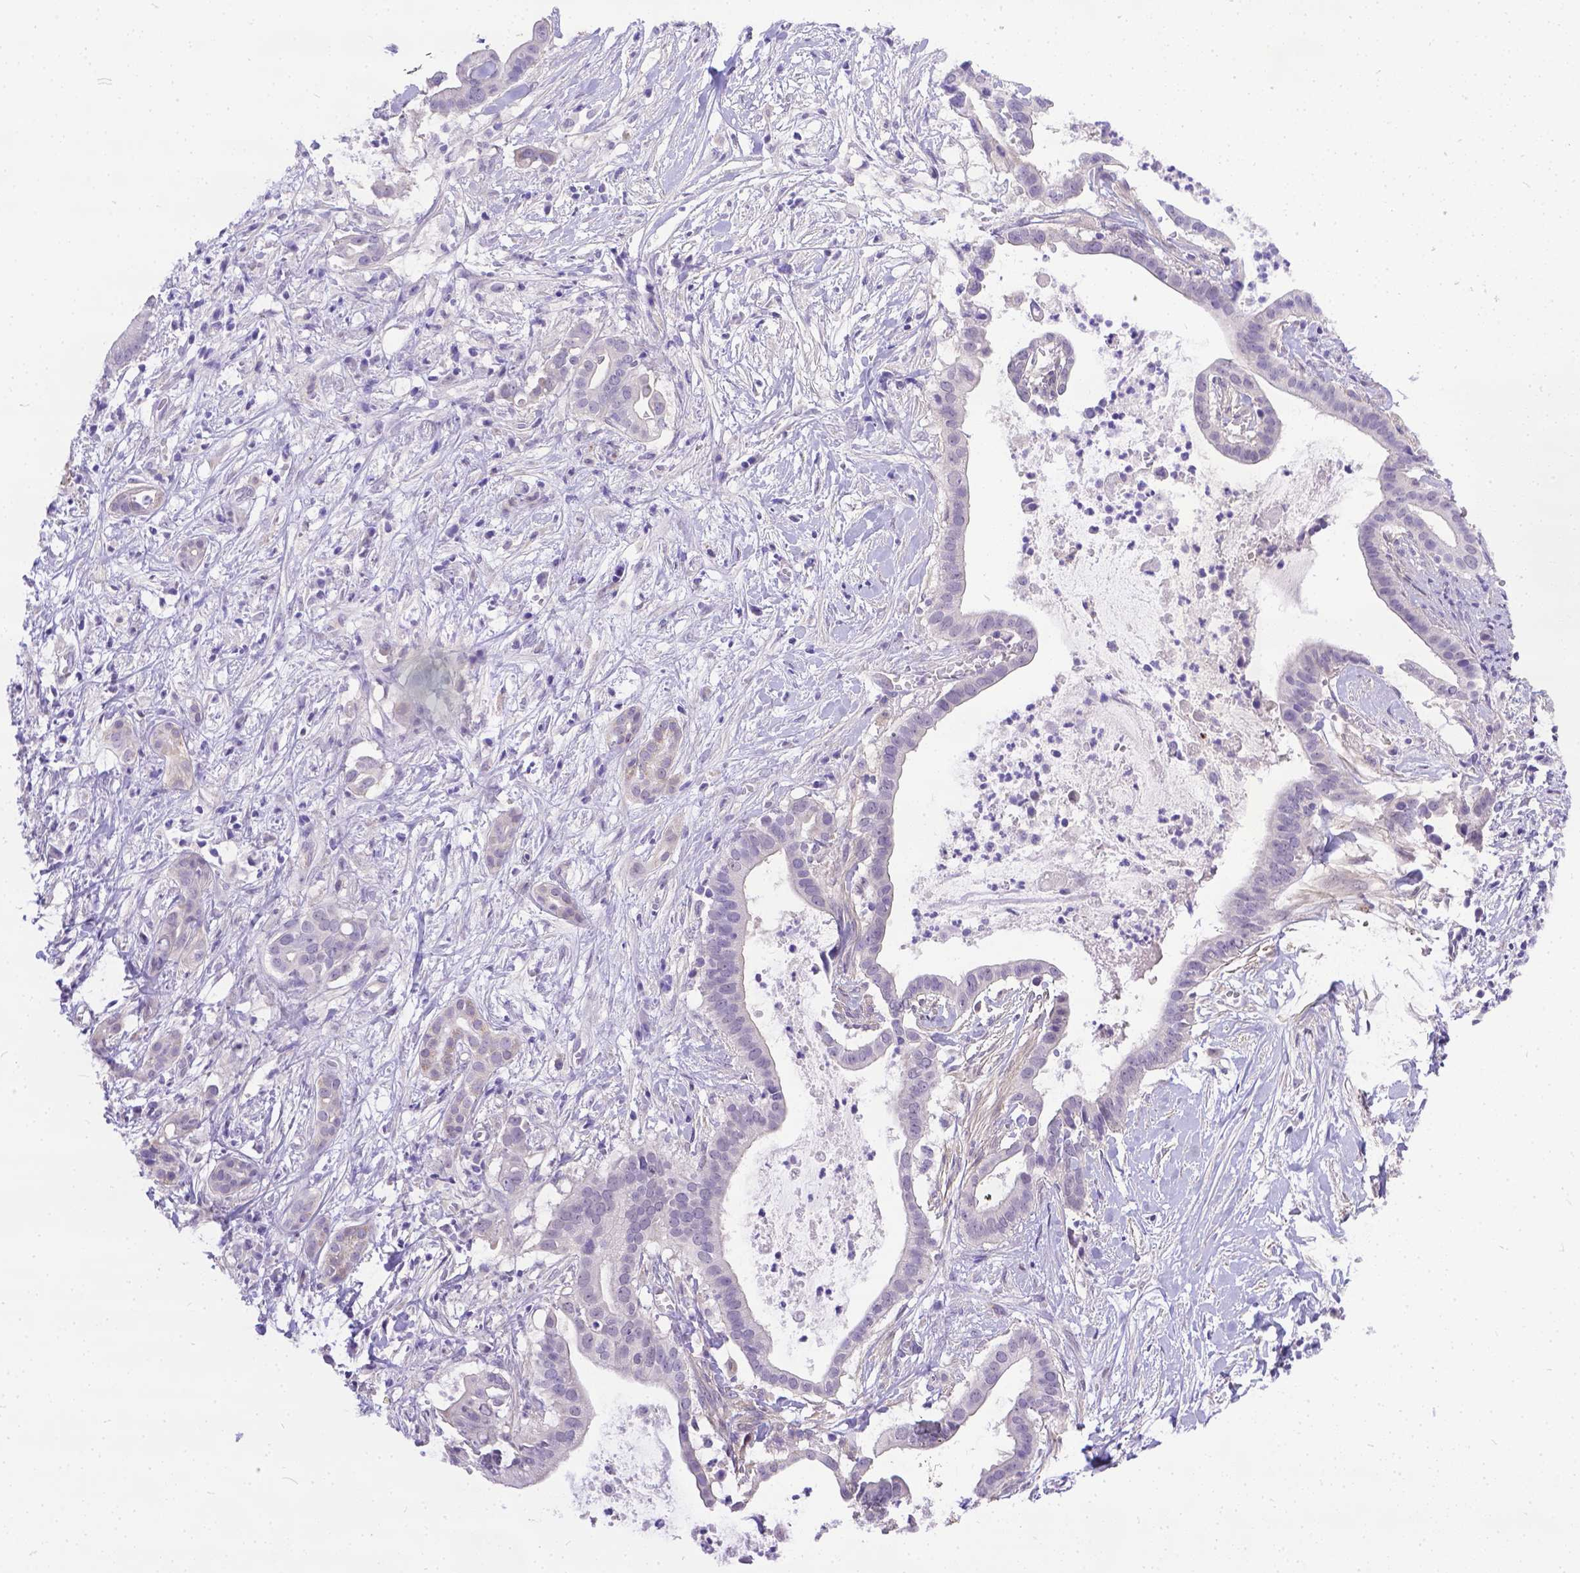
{"staining": {"intensity": "negative", "quantity": "none", "location": "none"}, "tissue": "pancreatic cancer", "cell_type": "Tumor cells", "image_type": "cancer", "snomed": [{"axis": "morphology", "description": "Adenocarcinoma, NOS"}, {"axis": "topography", "description": "Pancreas"}], "caption": "Immunohistochemical staining of pancreatic cancer (adenocarcinoma) displays no significant positivity in tumor cells.", "gene": "DLEC1", "patient": {"sex": "male", "age": 61}}